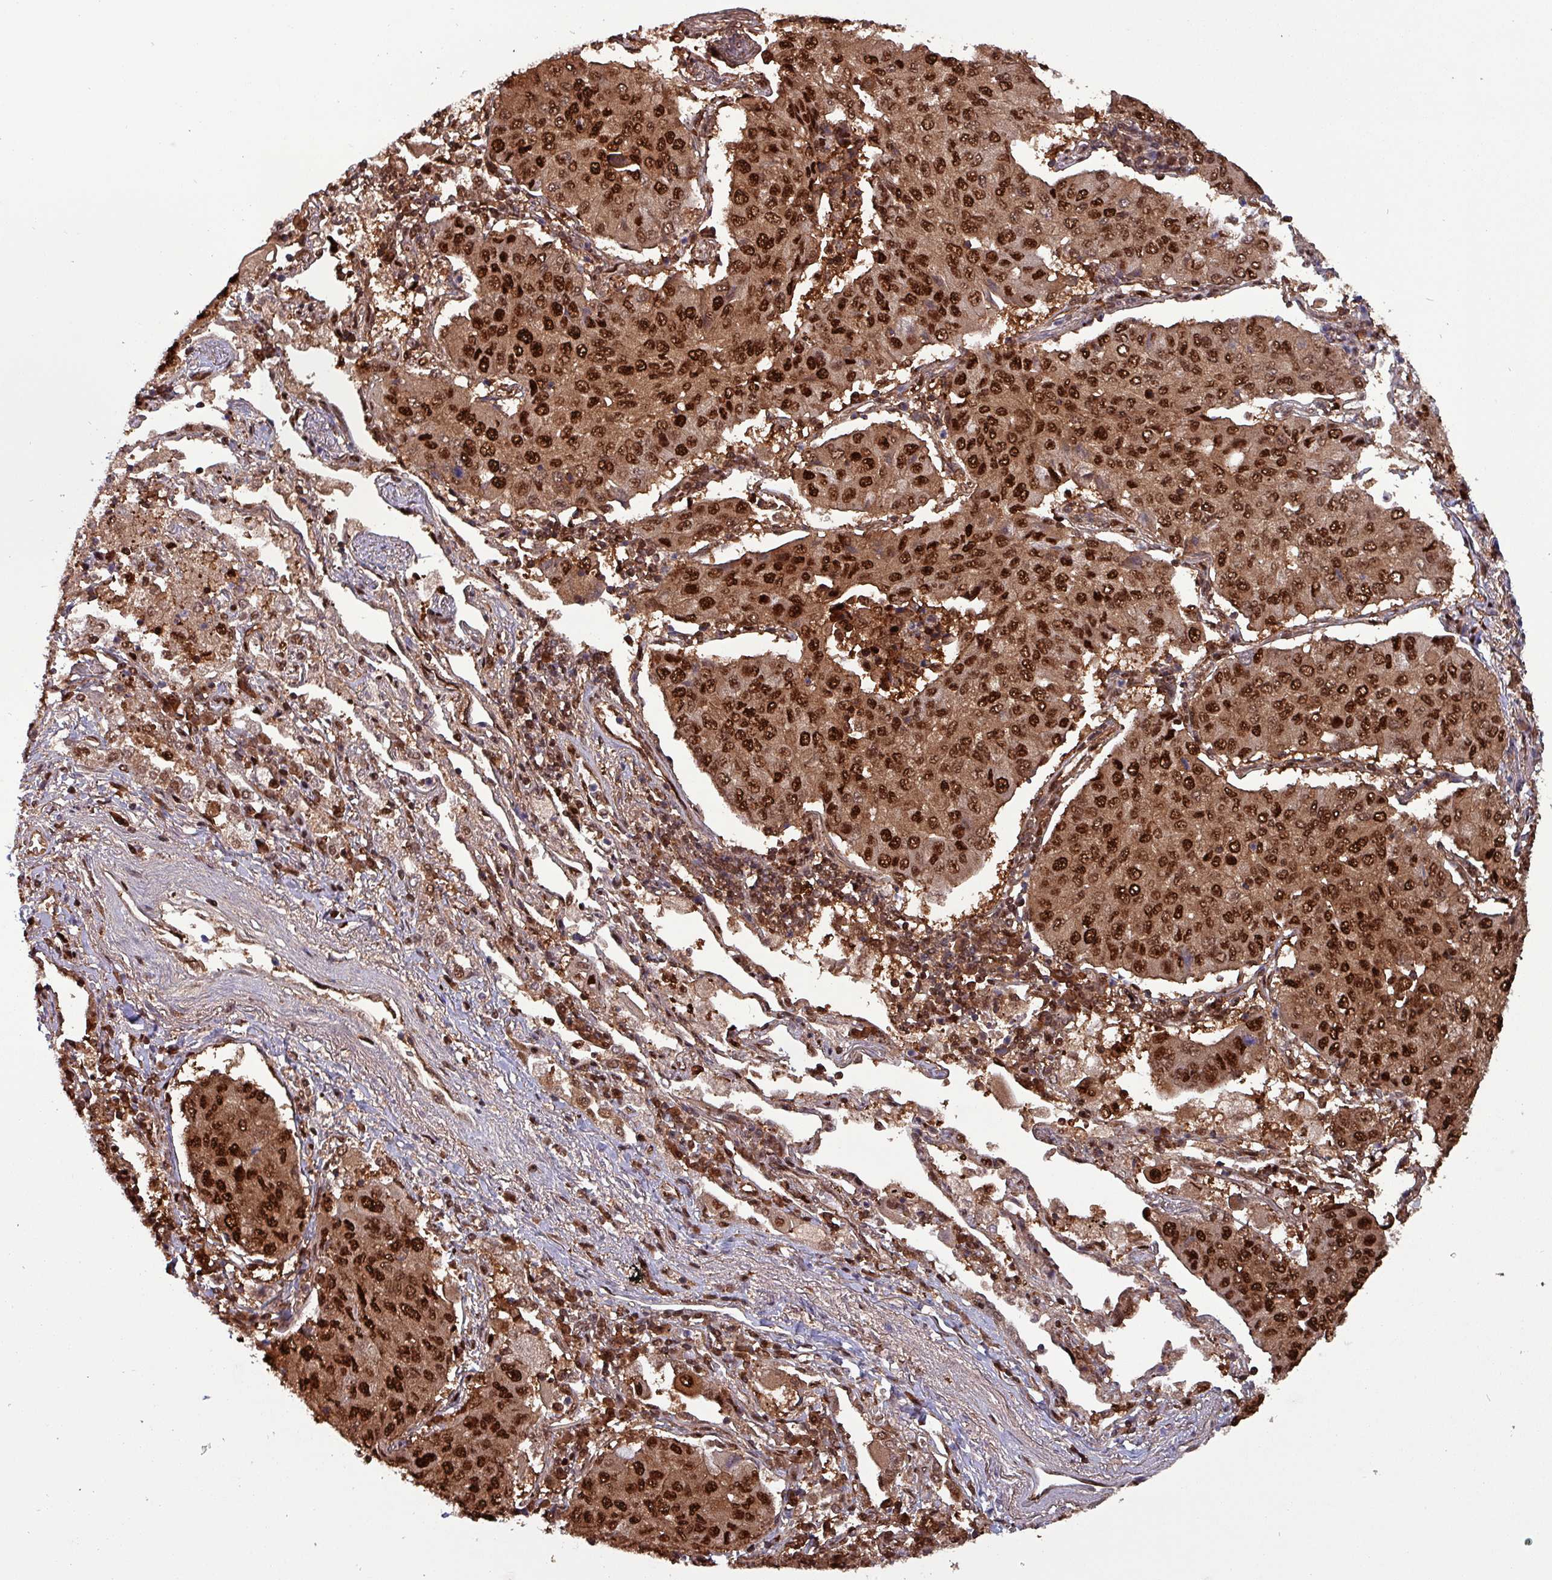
{"staining": {"intensity": "strong", "quantity": ">75%", "location": "cytoplasmic/membranous,nuclear"}, "tissue": "lung cancer", "cell_type": "Tumor cells", "image_type": "cancer", "snomed": [{"axis": "morphology", "description": "Squamous cell carcinoma, NOS"}, {"axis": "topography", "description": "Lung"}], "caption": "Protein analysis of lung cancer (squamous cell carcinoma) tissue displays strong cytoplasmic/membranous and nuclear expression in approximately >75% of tumor cells. (Stains: DAB in brown, nuclei in blue, Microscopy: brightfield microscopy at high magnification).", "gene": "PSMB8", "patient": {"sex": "male", "age": 74}}